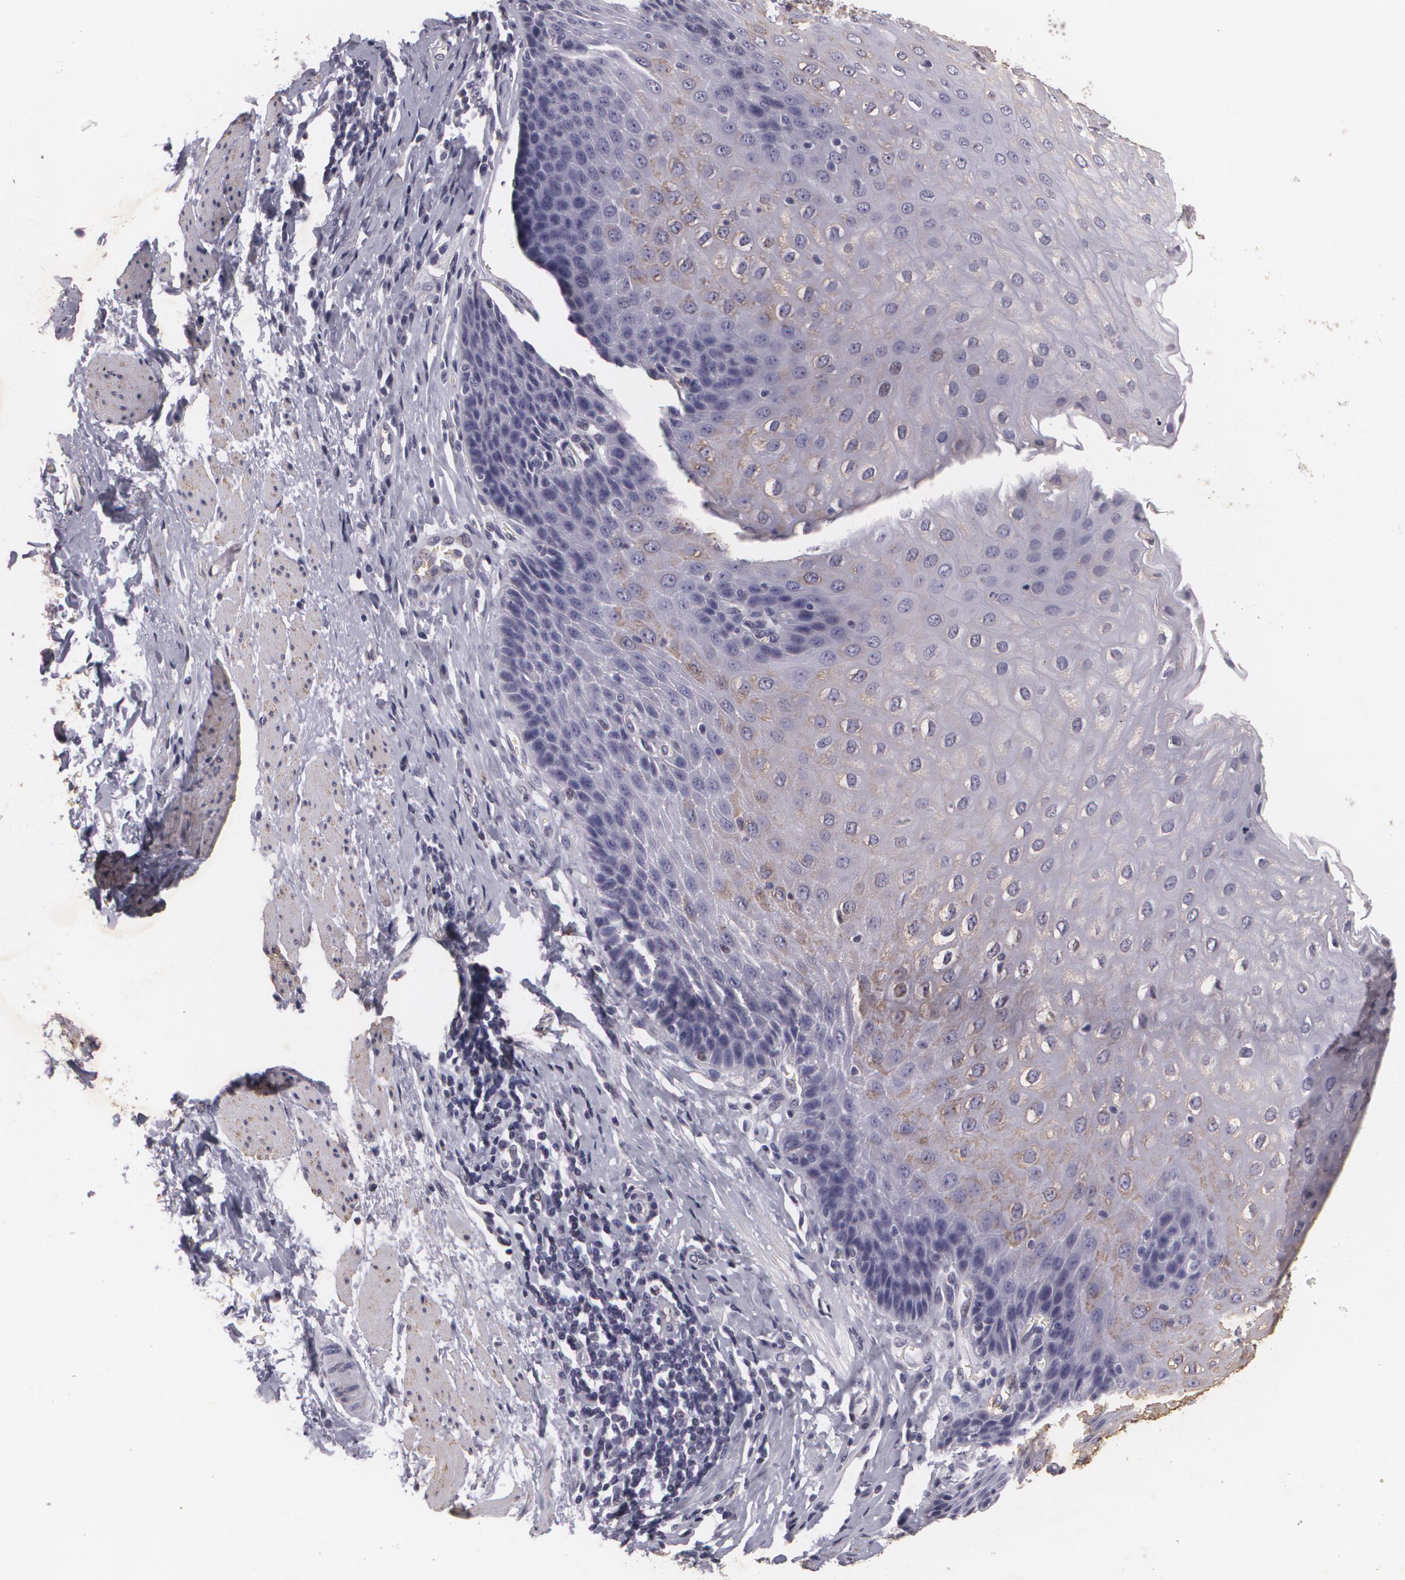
{"staining": {"intensity": "weak", "quantity": "25%-75%", "location": "cytoplasmic/membranous,nuclear"}, "tissue": "esophagus", "cell_type": "Squamous epithelial cells", "image_type": "normal", "snomed": [{"axis": "morphology", "description": "Normal tissue, NOS"}, {"axis": "topography", "description": "Esophagus"}], "caption": "The histopathology image exhibits immunohistochemical staining of normal esophagus. There is weak cytoplasmic/membranous,nuclear expression is seen in approximately 25%-75% of squamous epithelial cells.", "gene": "KCNA4", "patient": {"sex": "female", "age": 61}}